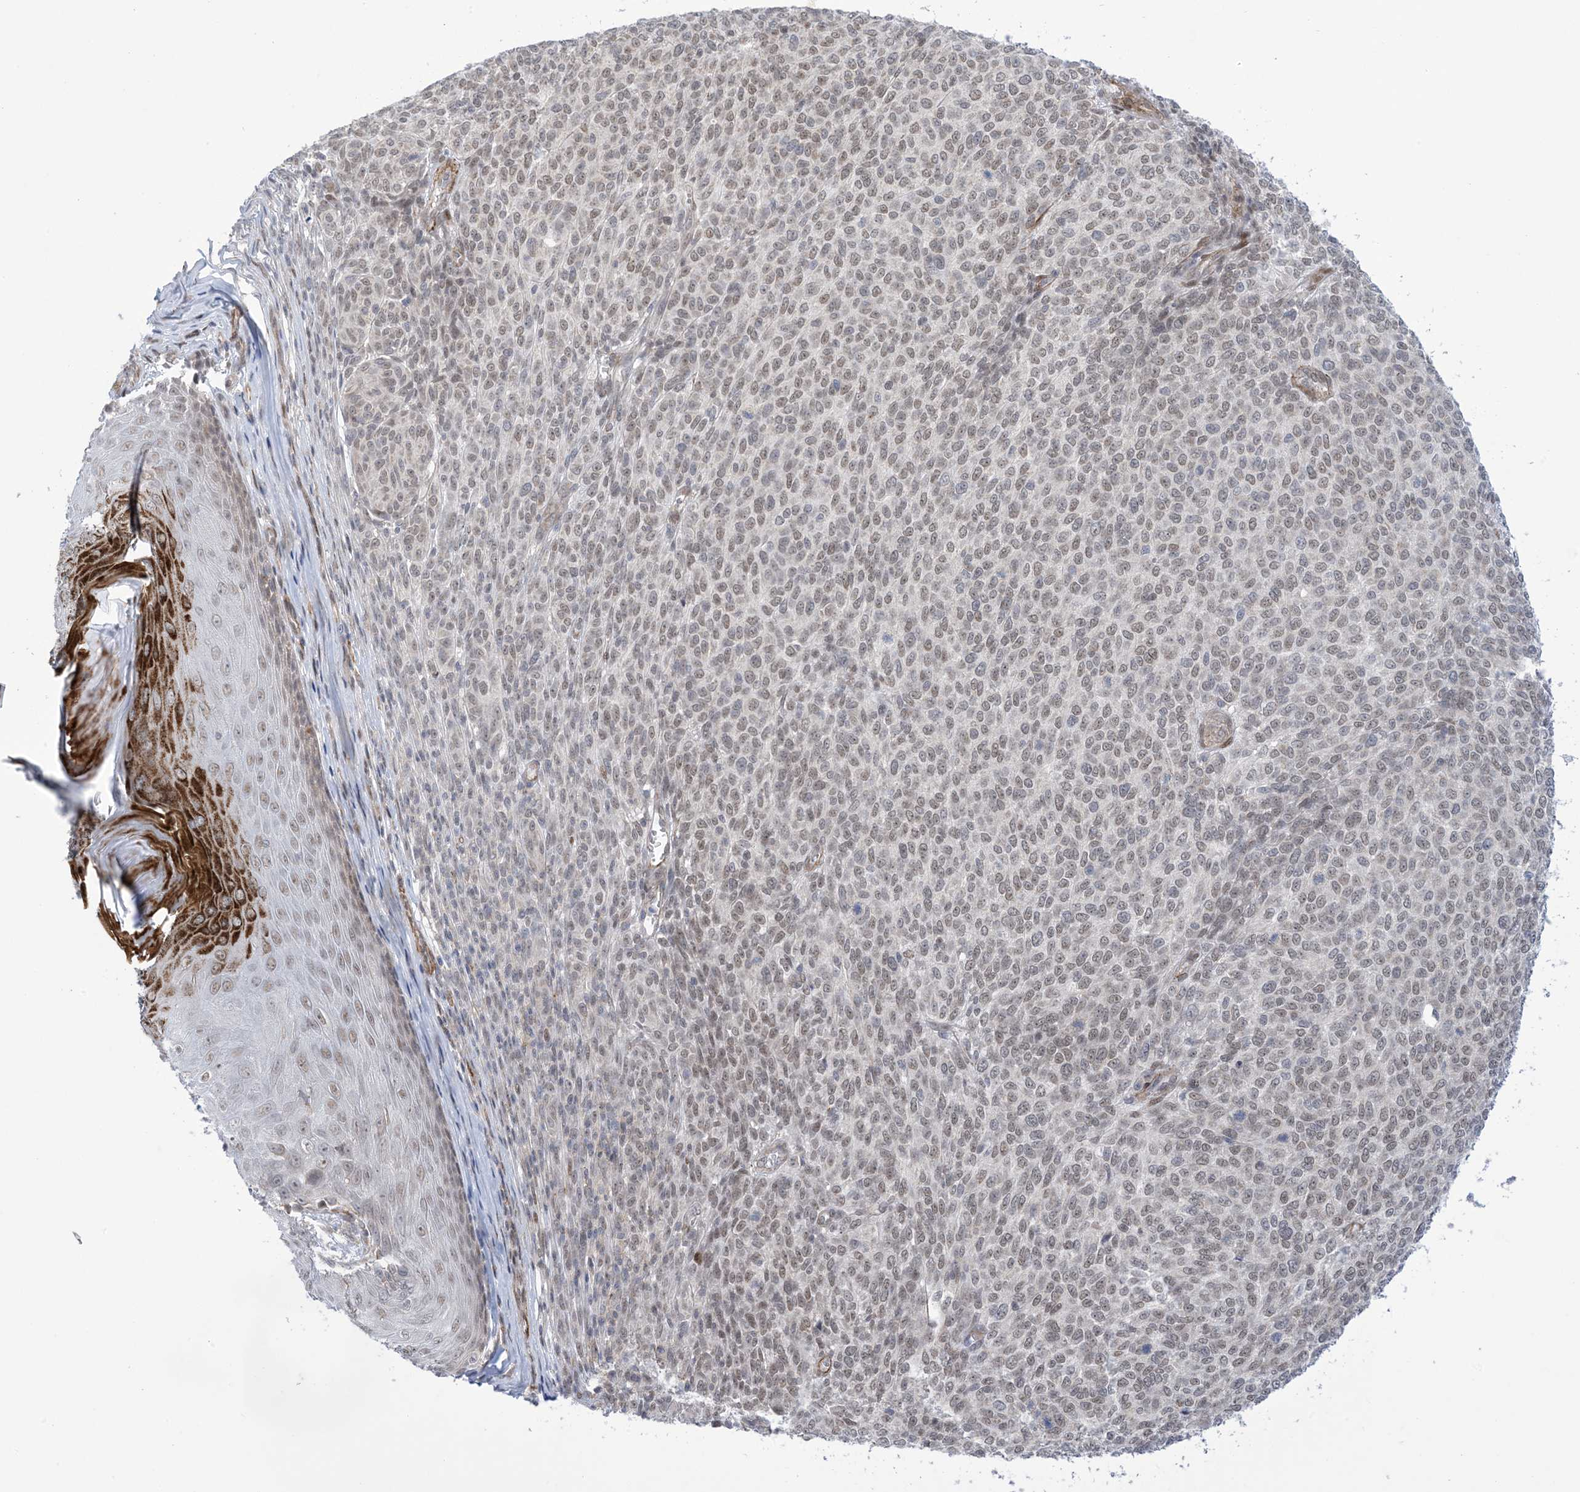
{"staining": {"intensity": "weak", "quantity": ">75%", "location": "nuclear"}, "tissue": "melanoma", "cell_type": "Tumor cells", "image_type": "cancer", "snomed": [{"axis": "morphology", "description": "Malignant melanoma, NOS"}, {"axis": "topography", "description": "Skin"}], "caption": "Tumor cells exhibit low levels of weak nuclear expression in about >75% of cells in human melanoma.", "gene": "ZNF8", "patient": {"sex": "male", "age": 49}}